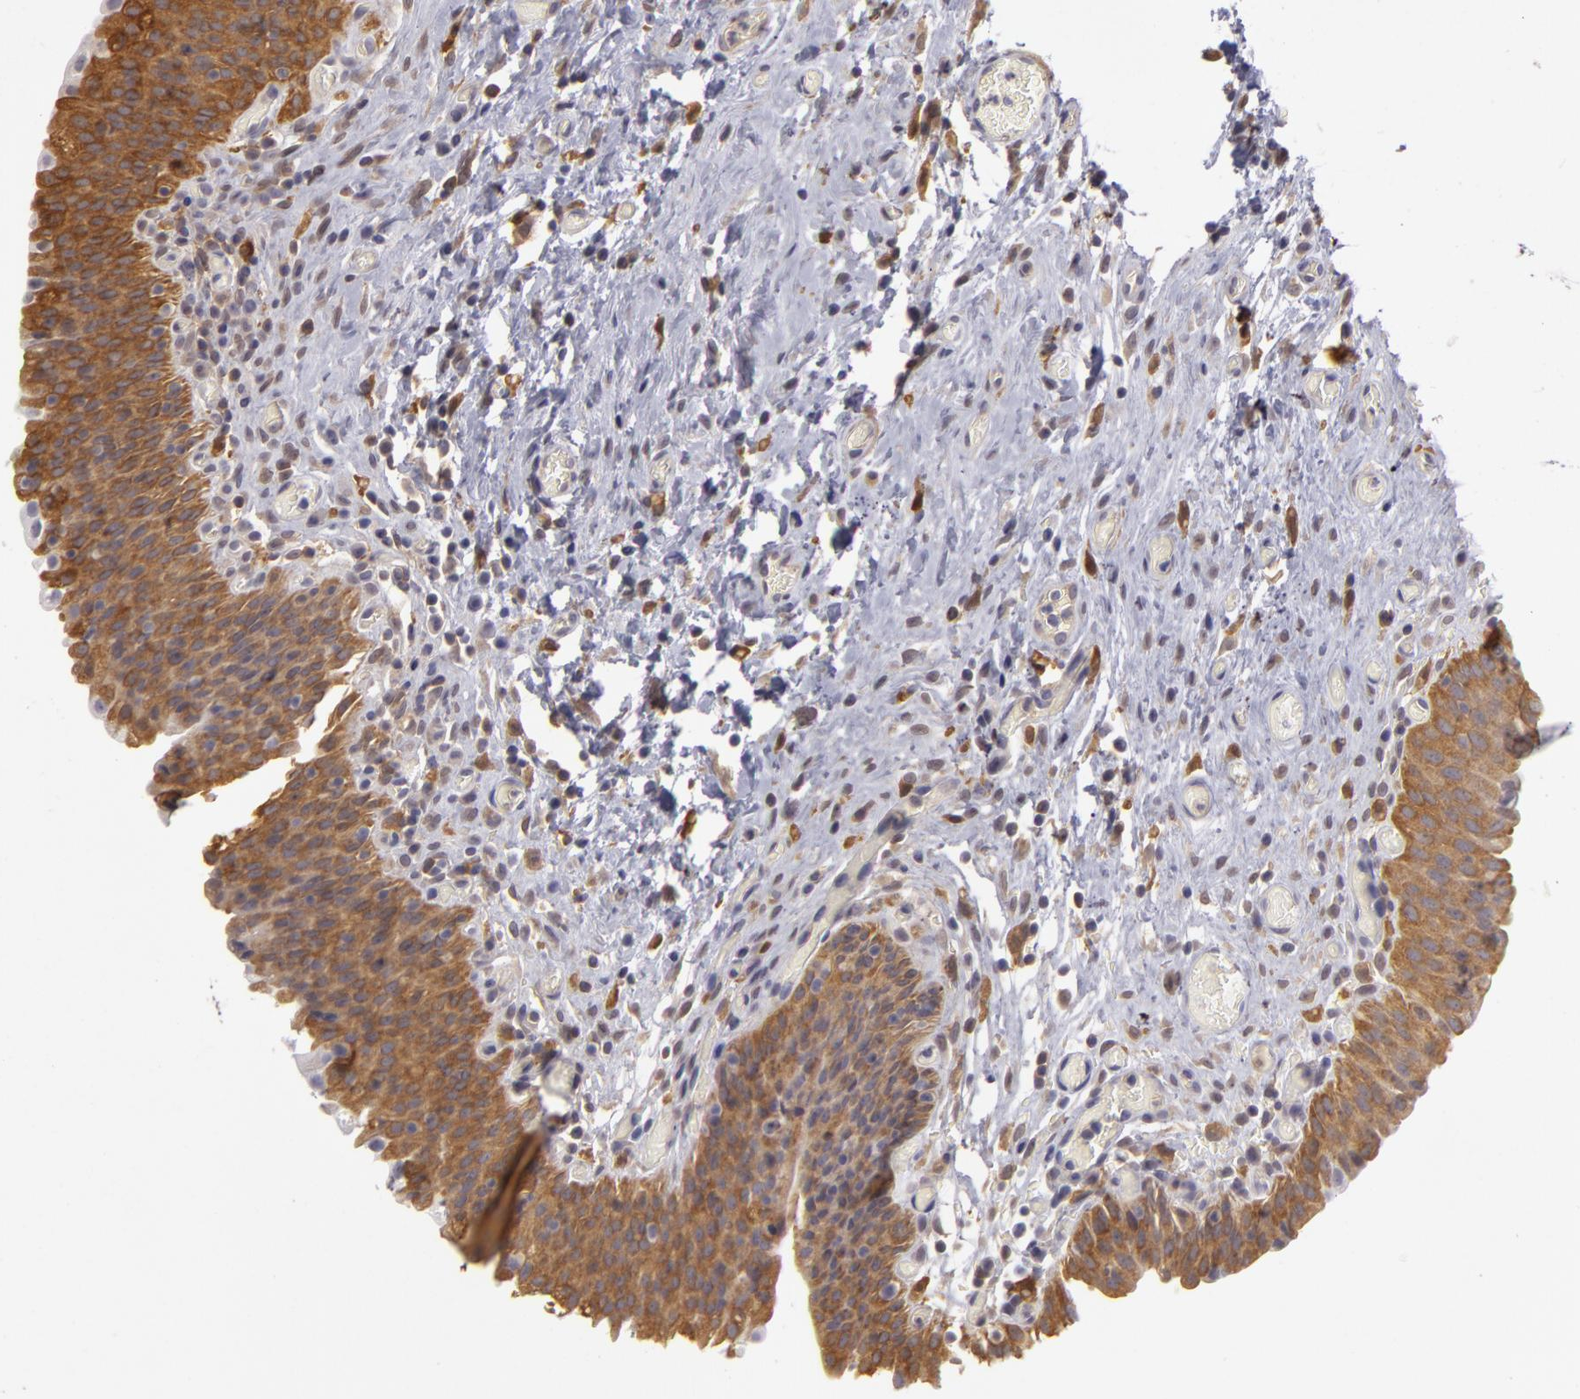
{"staining": {"intensity": "moderate", "quantity": ">75%", "location": "cytoplasmic/membranous"}, "tissue": "urinary bladder", "cell_type": "Urothelial cells", "image_type": "normal", "snomed": [{"axis": "morphology", "description": "Normal tissue, NOS"}, {"axis": "topography", "description": "Urinary bladder"}], "caption": "About >75% of urothelial cells in unremarkable human urinary bladder exhibit moderate cytoplasmic/membranous protein positivity as visualized by brown immunohistochemical staining.", "gene": "GNPDA1", "patient": {"sex": "male", "age": 51}}